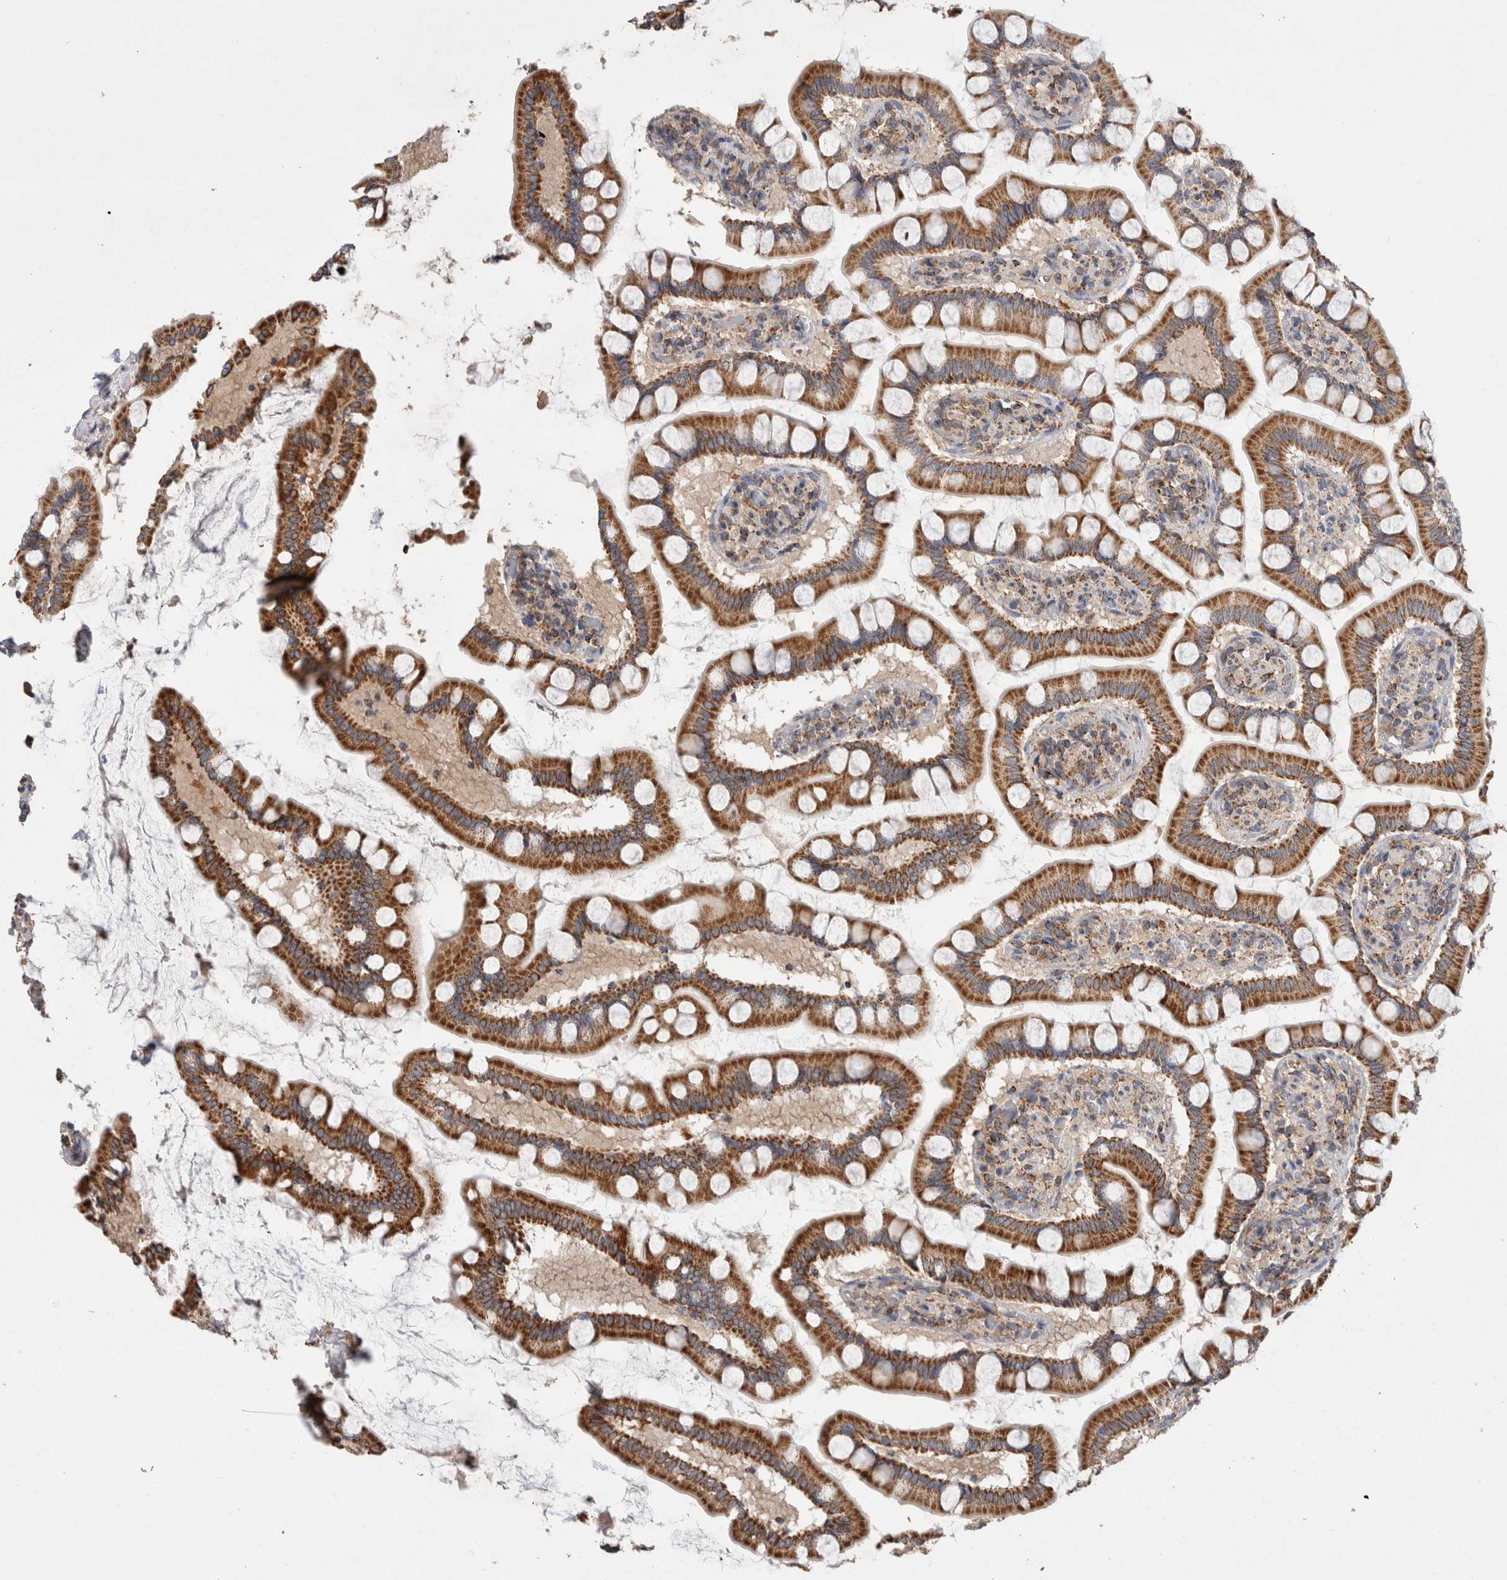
{"staining": {"intensity": "strong", "quantity": ">75%", "location": "cytoplasmic/membranous"}, "tissue": "small intestine", "cell_type": "Glandular cells", "image_type": "normal", "snomed": [{"axis": "morphology", "description": "Normal tissue, NOS"}, {"axis": "topography", "description": "Small intestine"}], "caption": "The histopathology image exhibits a brown stain indicating the presence of a protein in the cytoplasmic/membranous of glandular cells in small intestine. (DAB = brown stain, brightfield microscopy at high magnification).", "gene": "IARS2", "patient": {"sex": "male", "age": 41}}